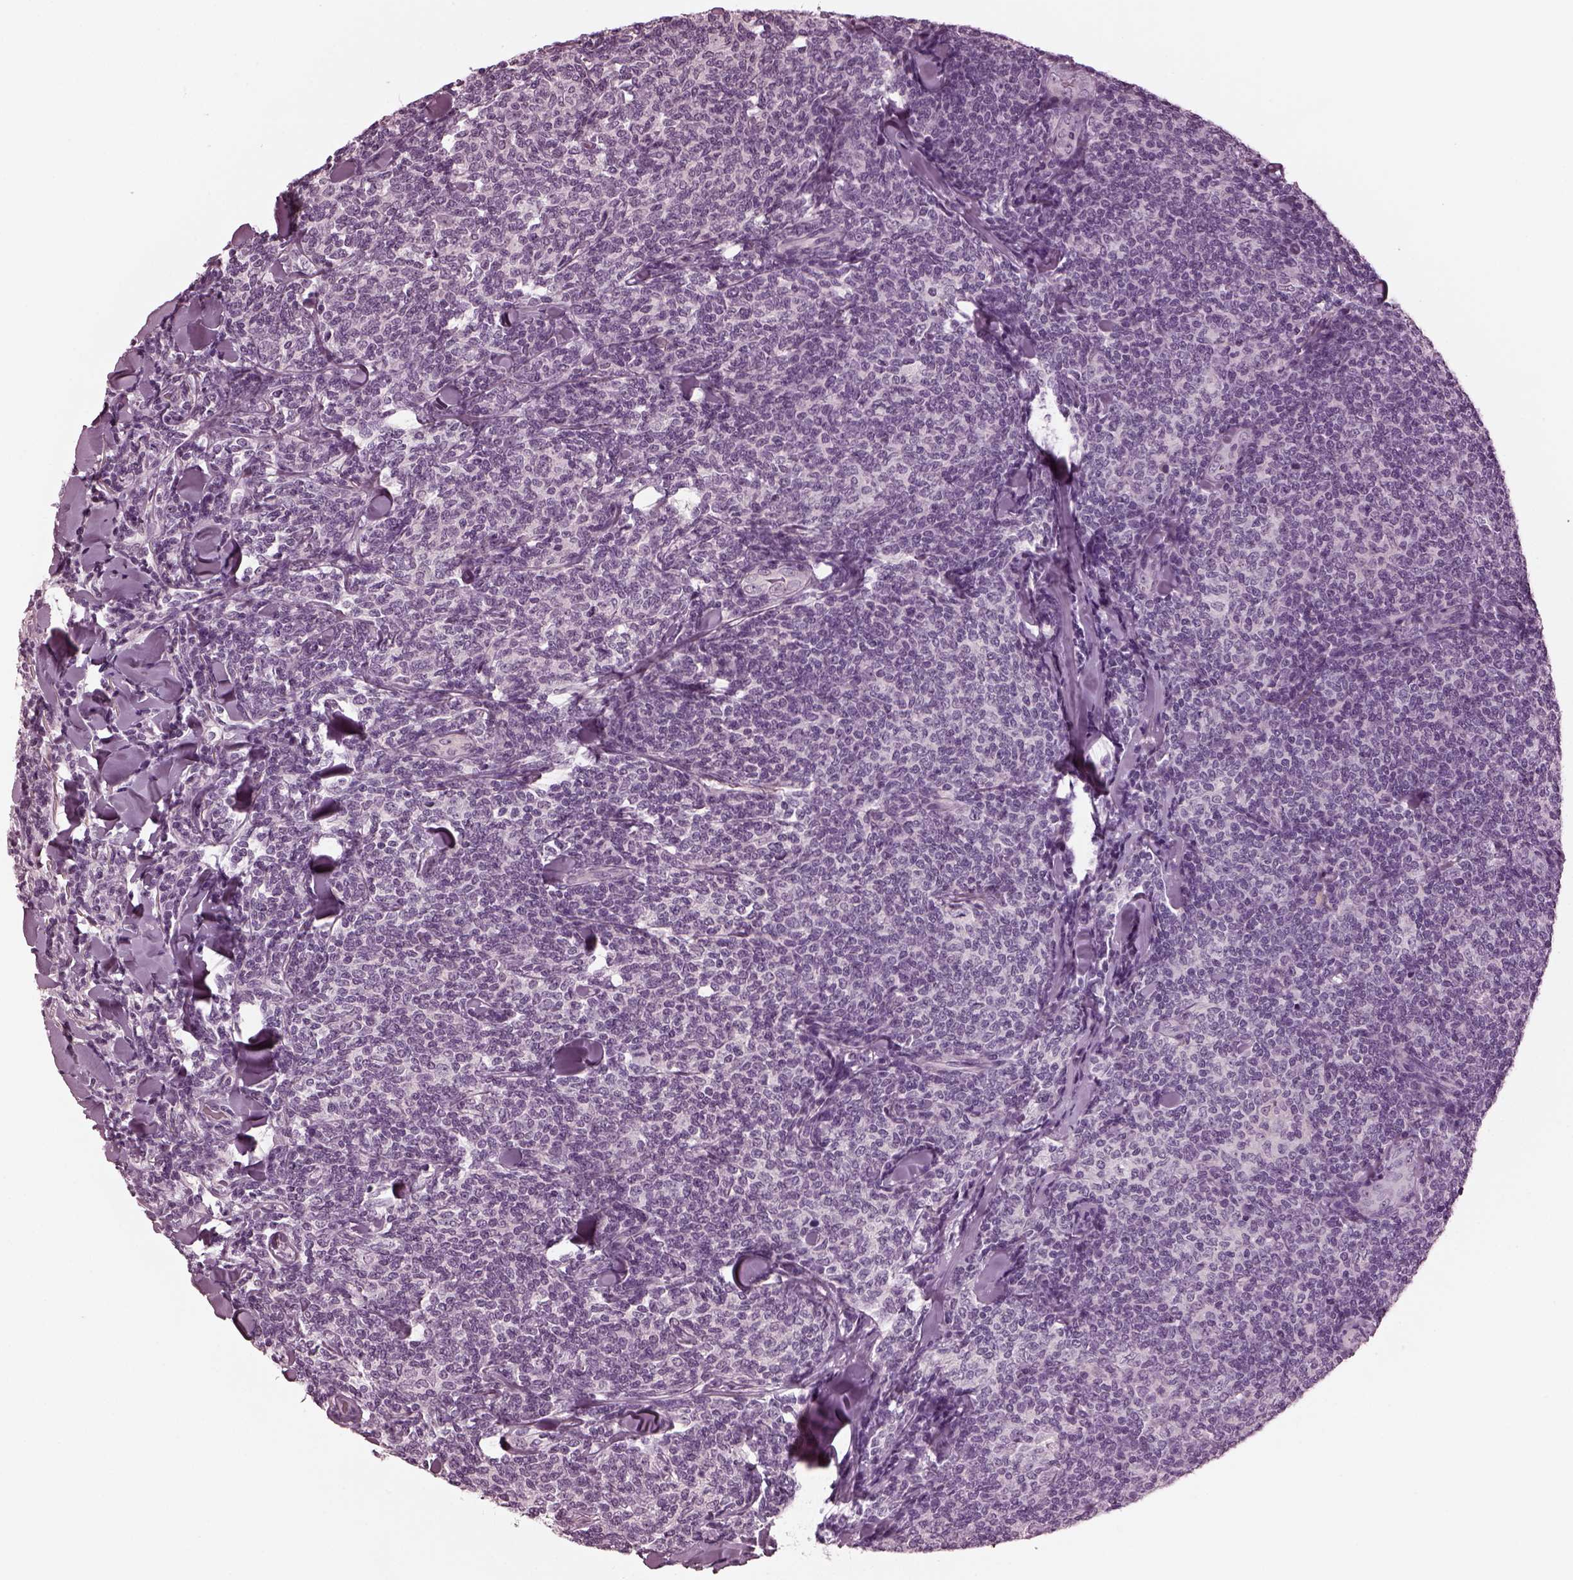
{"staining": {"intensity": "negative", "quantity": "none", "location": "none"}, "tissue": "lymphoma", "cell_type": "Tumor cells", "image_type": "cancer", "snomed": [{"axis": "morphology", "description": "Malignant lymphoma, non-Hodgkin's type, Low grade"}, {"axis": "topography", "description": "Lymph node"}], "caption": "Tumor cells show no significant expression in lymphoma.", "gene": "MIB2", "patient": {"sex": "female", "age": 56}}